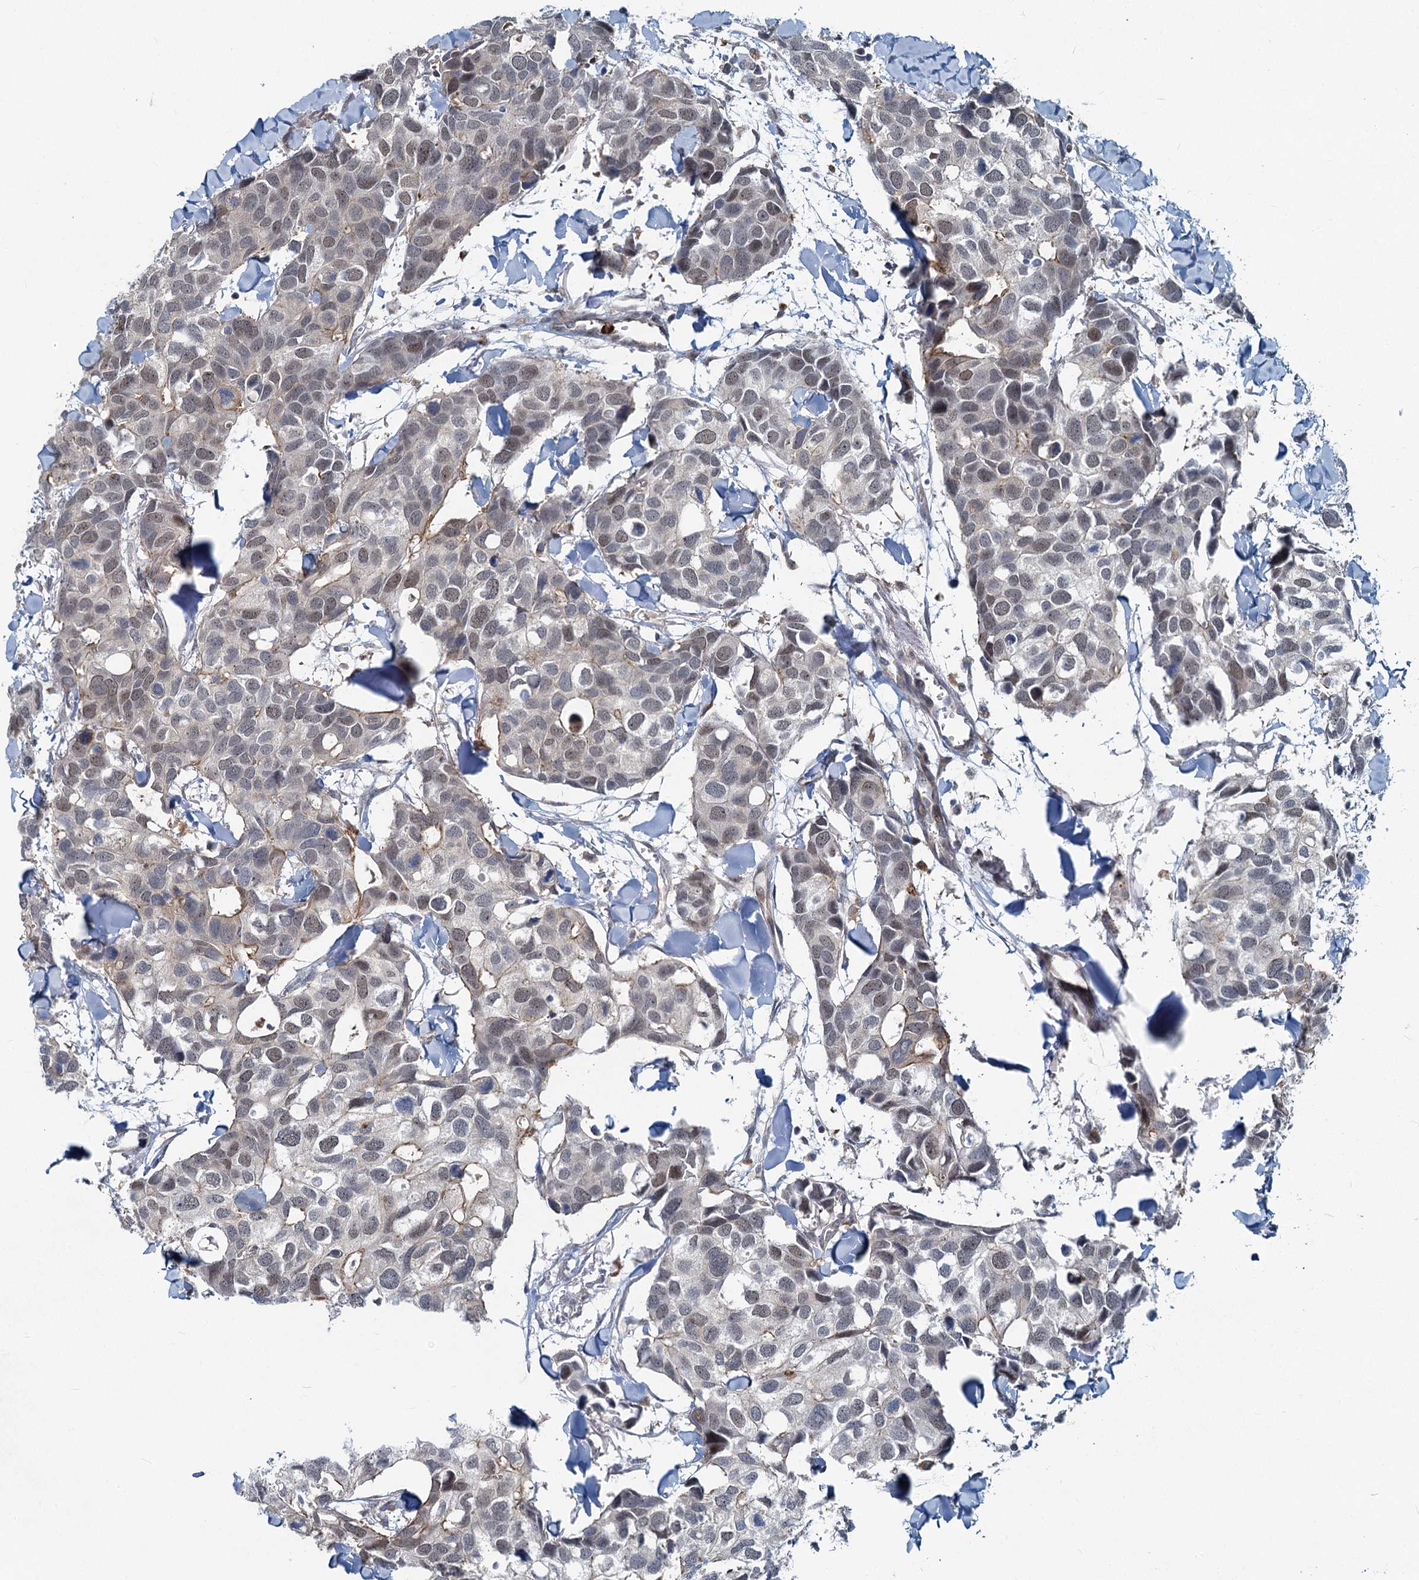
{"staining": {"intensity": "weak", "quantity": "<25%", "location": "cytoplasmic/membranous,nuclear"}, "tissue": "breast cancer", "cell_type": "Tumor cells", "image_type": "cancer", "snomed": [{"axis": "morphology", "description": "Duct carcinoma"}, {"axis": "topography", "description": "Breast"}], "caption": "A high-resolution image shows immunohistochemistry staining of breast invasive ductal carcinoma, which demonstrates no significant staining in tumor cells.", "gene": "ADCY2", "patient": {"sex": "female", "age": 83}}